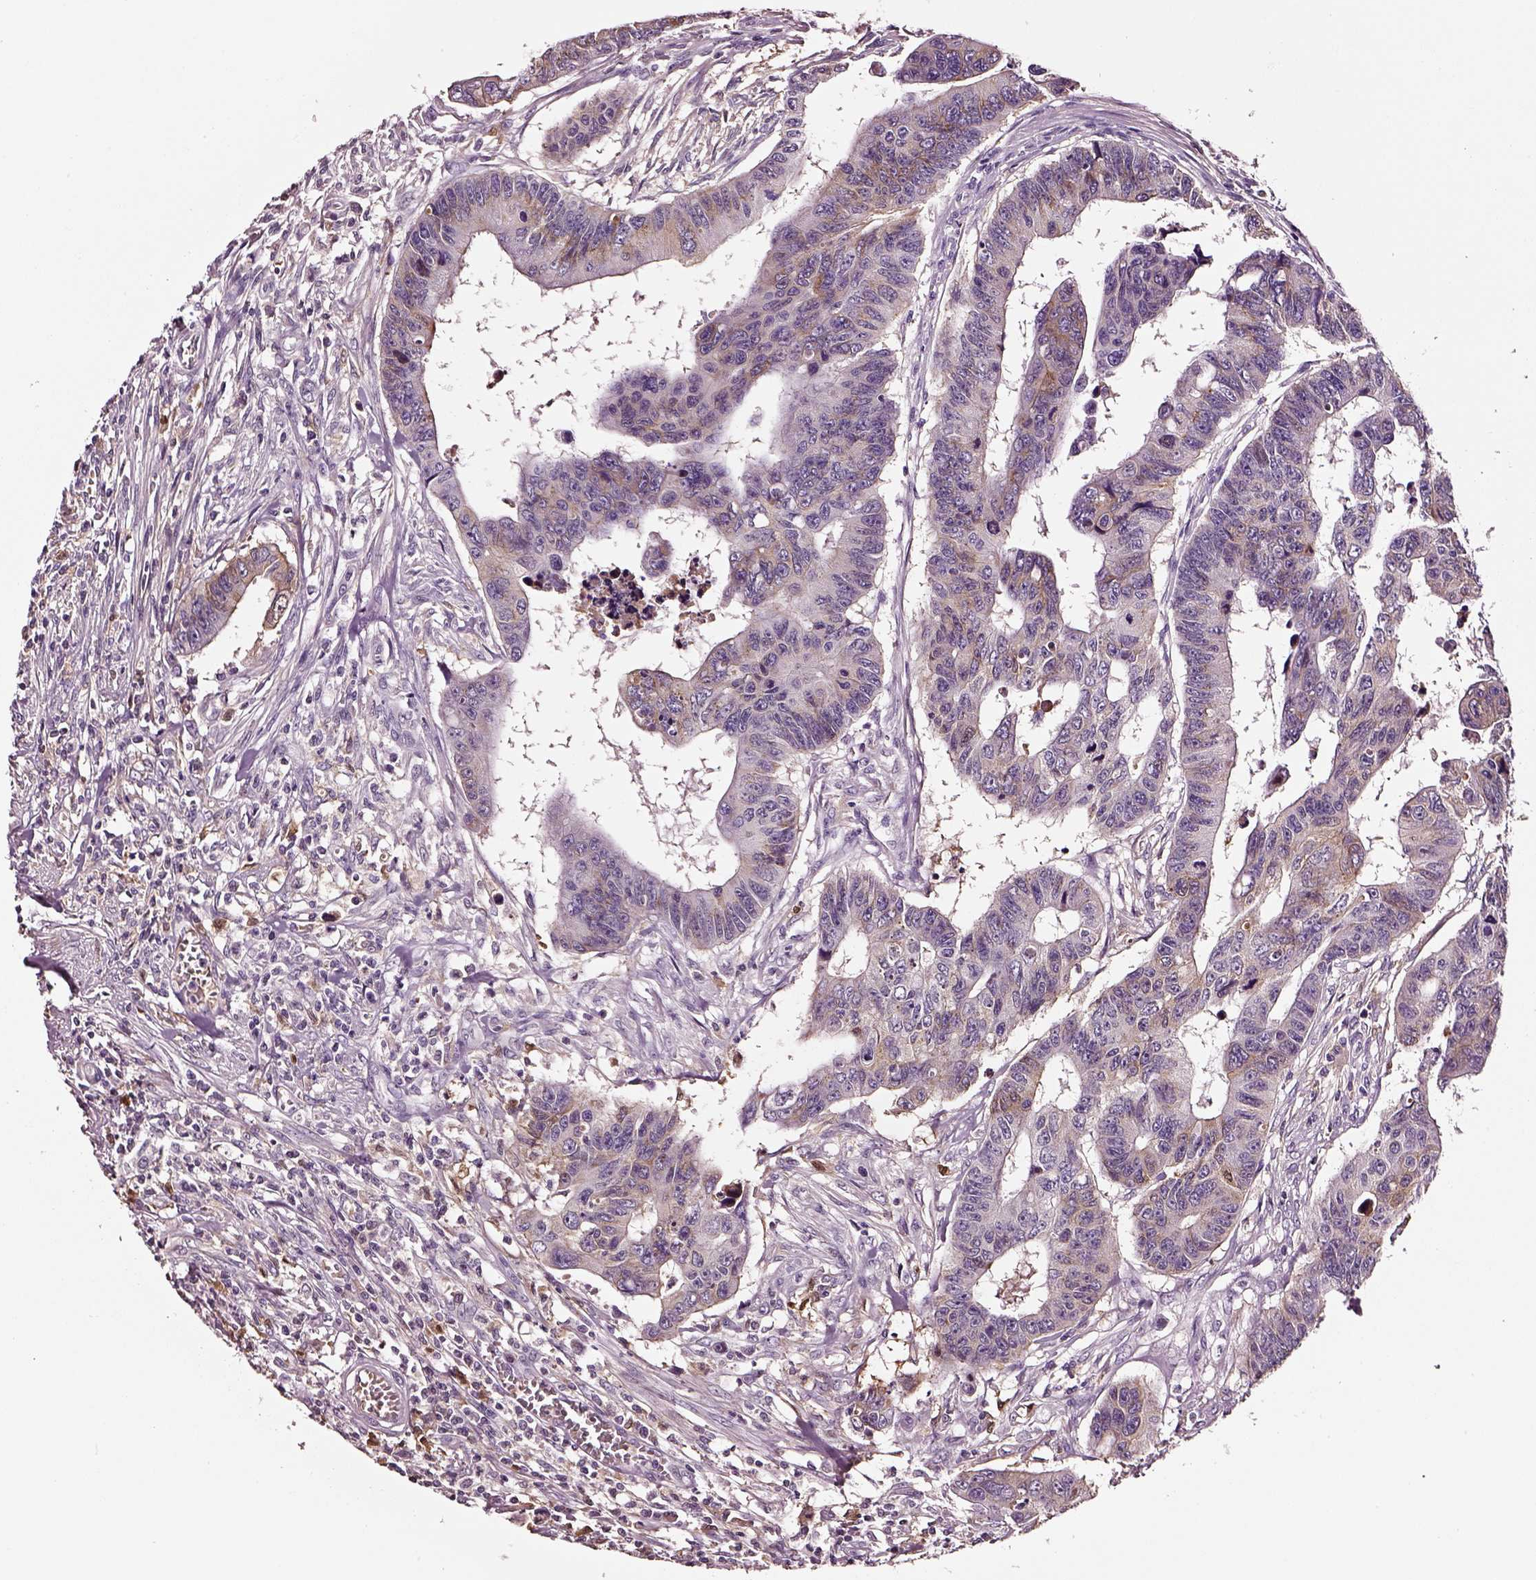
{"staining": {"intensity": "weak", "quantity": "<25%", "location": "cytoplasmic/membranous"}, "tissue": "colorectal cancer", "cell_type": "Tumor cells", "image_type": "cancer", "snomed": [{"axis": "morphology", "description": "Adenocarcinoma, NOS"}, {"axis": "topography", "description": "Rectum"}], "caption": "Immunohistochemical staining of human colorectal cancer (adenocarcinoma) exhibits no significant positivity in tumor cells. (DAB immunohistochemistry (IHC) visualized using brightfield microscopy, high magnification).", "gene": "TF", "patient": {"sex": "female", "age": 85}}